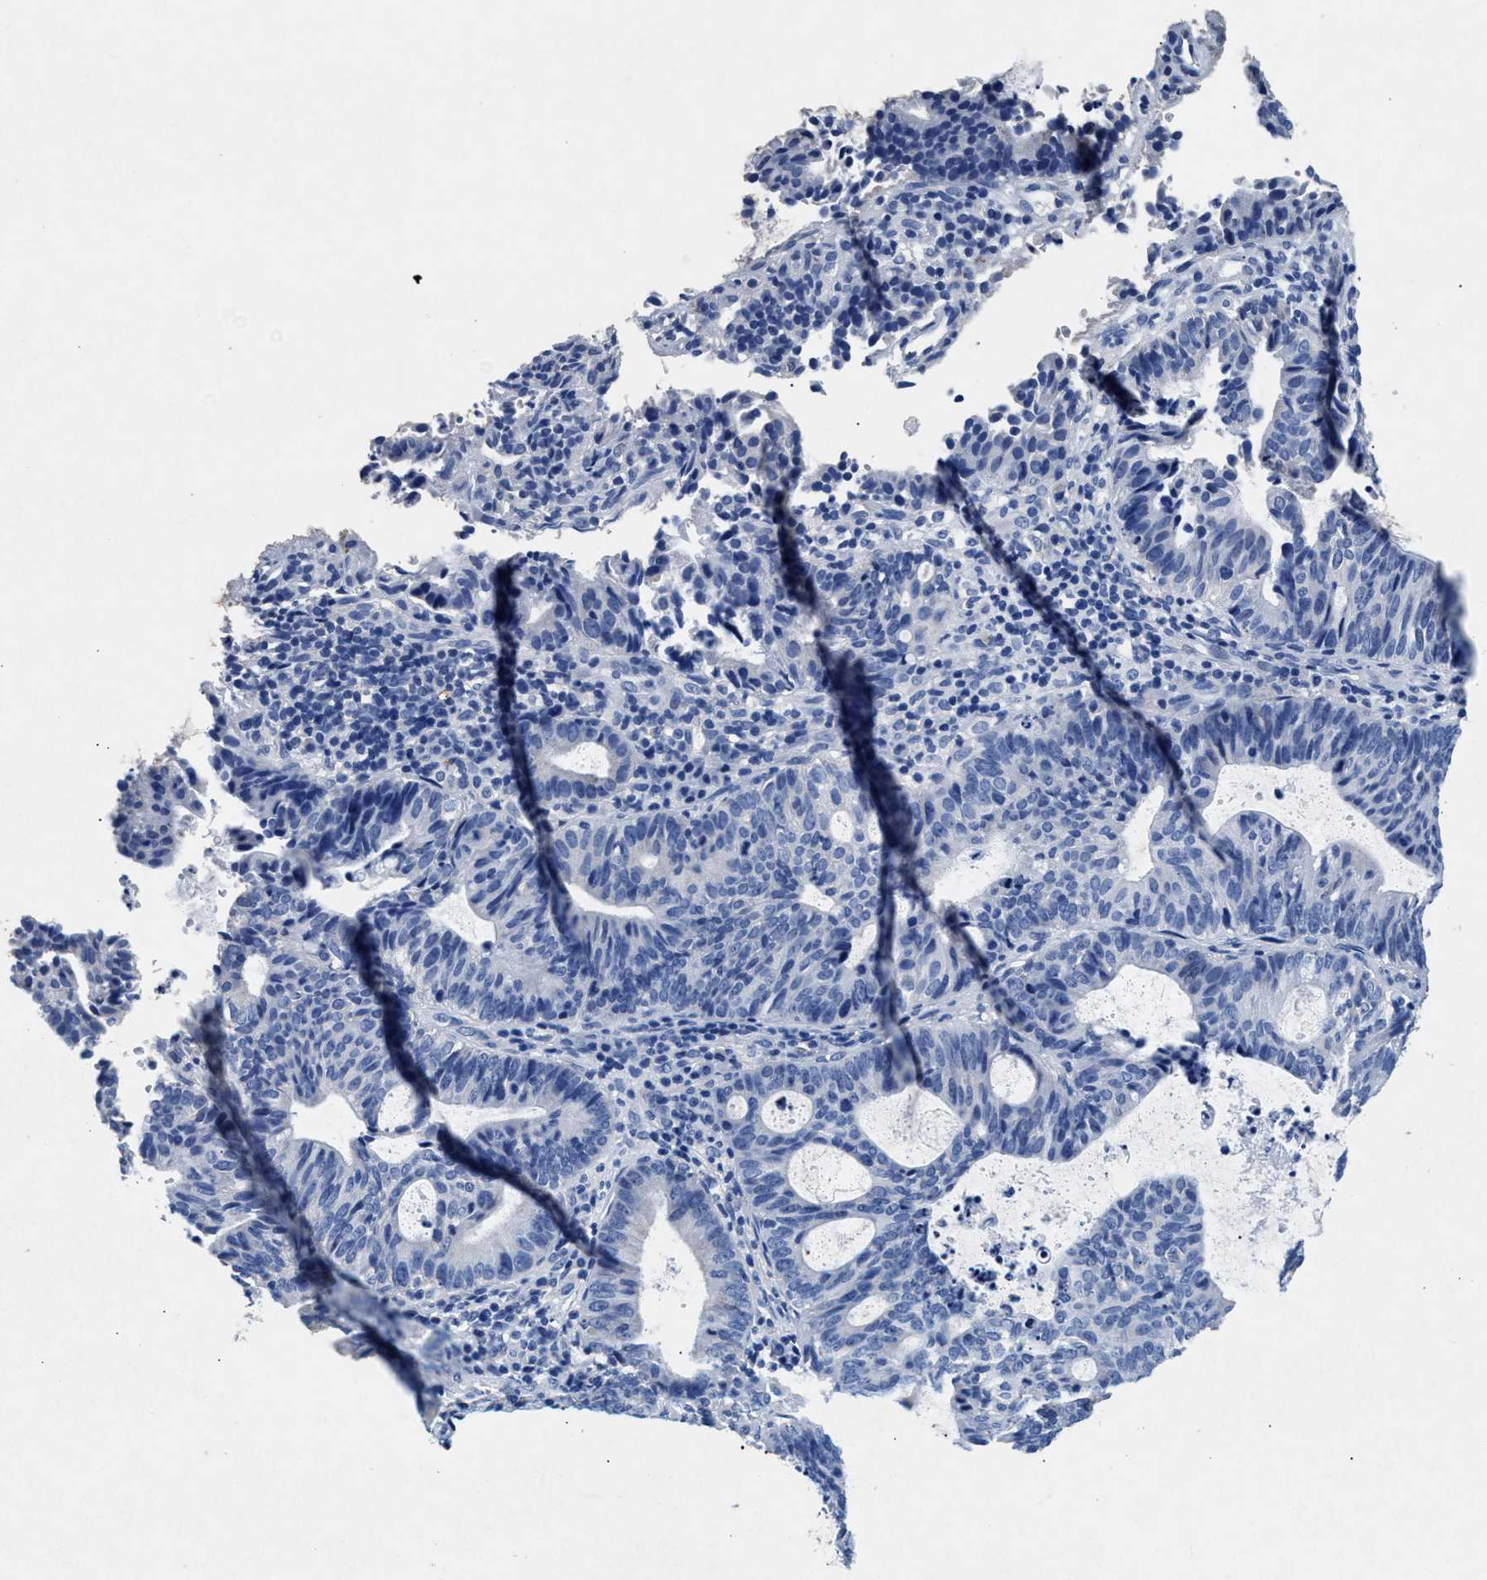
{"staining": {"intensity": "negative", "quantity": "none", "location": "none"}, "tissue": "endometrial cancer", "cell_type": "Tumor cells", "image_type": "cancer", "snomed": [{"axis": "morphology", "description": "Adenocarcinoma, NOS"}, {"axis": "topography", "description": "Uterus"}], "caption": "The immunohistochemistry (IHC) micrograph has no significant positivity in tumor cells of endometrial adenocarcinoma tissue.", "gene": "MAP6", "patient": {"sex": "female", "age": 83}}